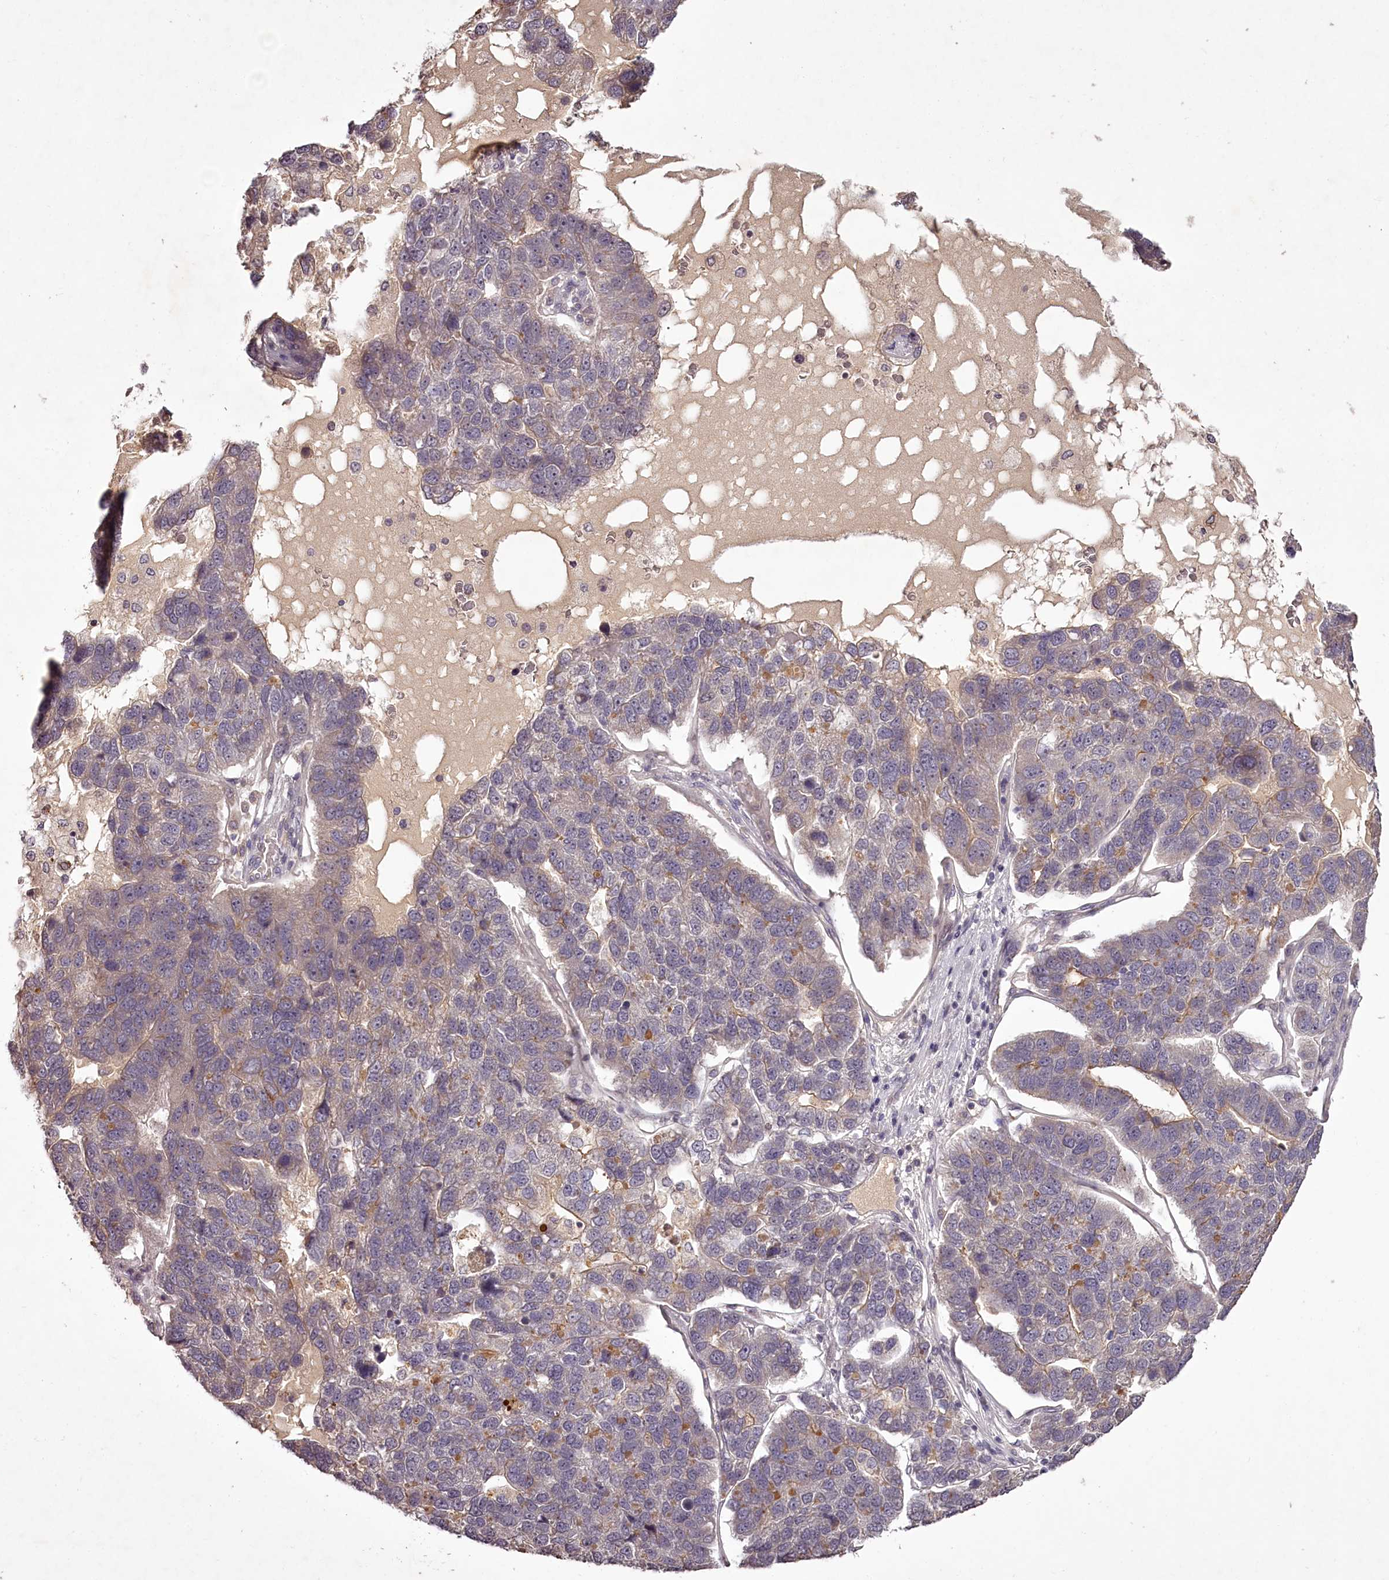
{"staining": {"intensity": "negative", "quantity": "none", "location": "none"}, "tissue": "pancreatic cancer", "cell_type": "Tumor cells", "image_type": "cancer", "snomed": [{"axis": "morphology", "description": "Adenocarcinoma, NOS"}, {"axis": "topography", "description": "Pancreas"}], "caption": "The image demonstrates no significant expression in tumor cells of pancreatic cancer. The staining was performed using DAB (3,3'-diaminobenzidine) to visualize the protein expression in brown, while the nuclei were stained in blue with hematoxylin (Magnification: 20x).", "gene": "RBMXL2", "patient": {"sex": "female", "age": 61}}